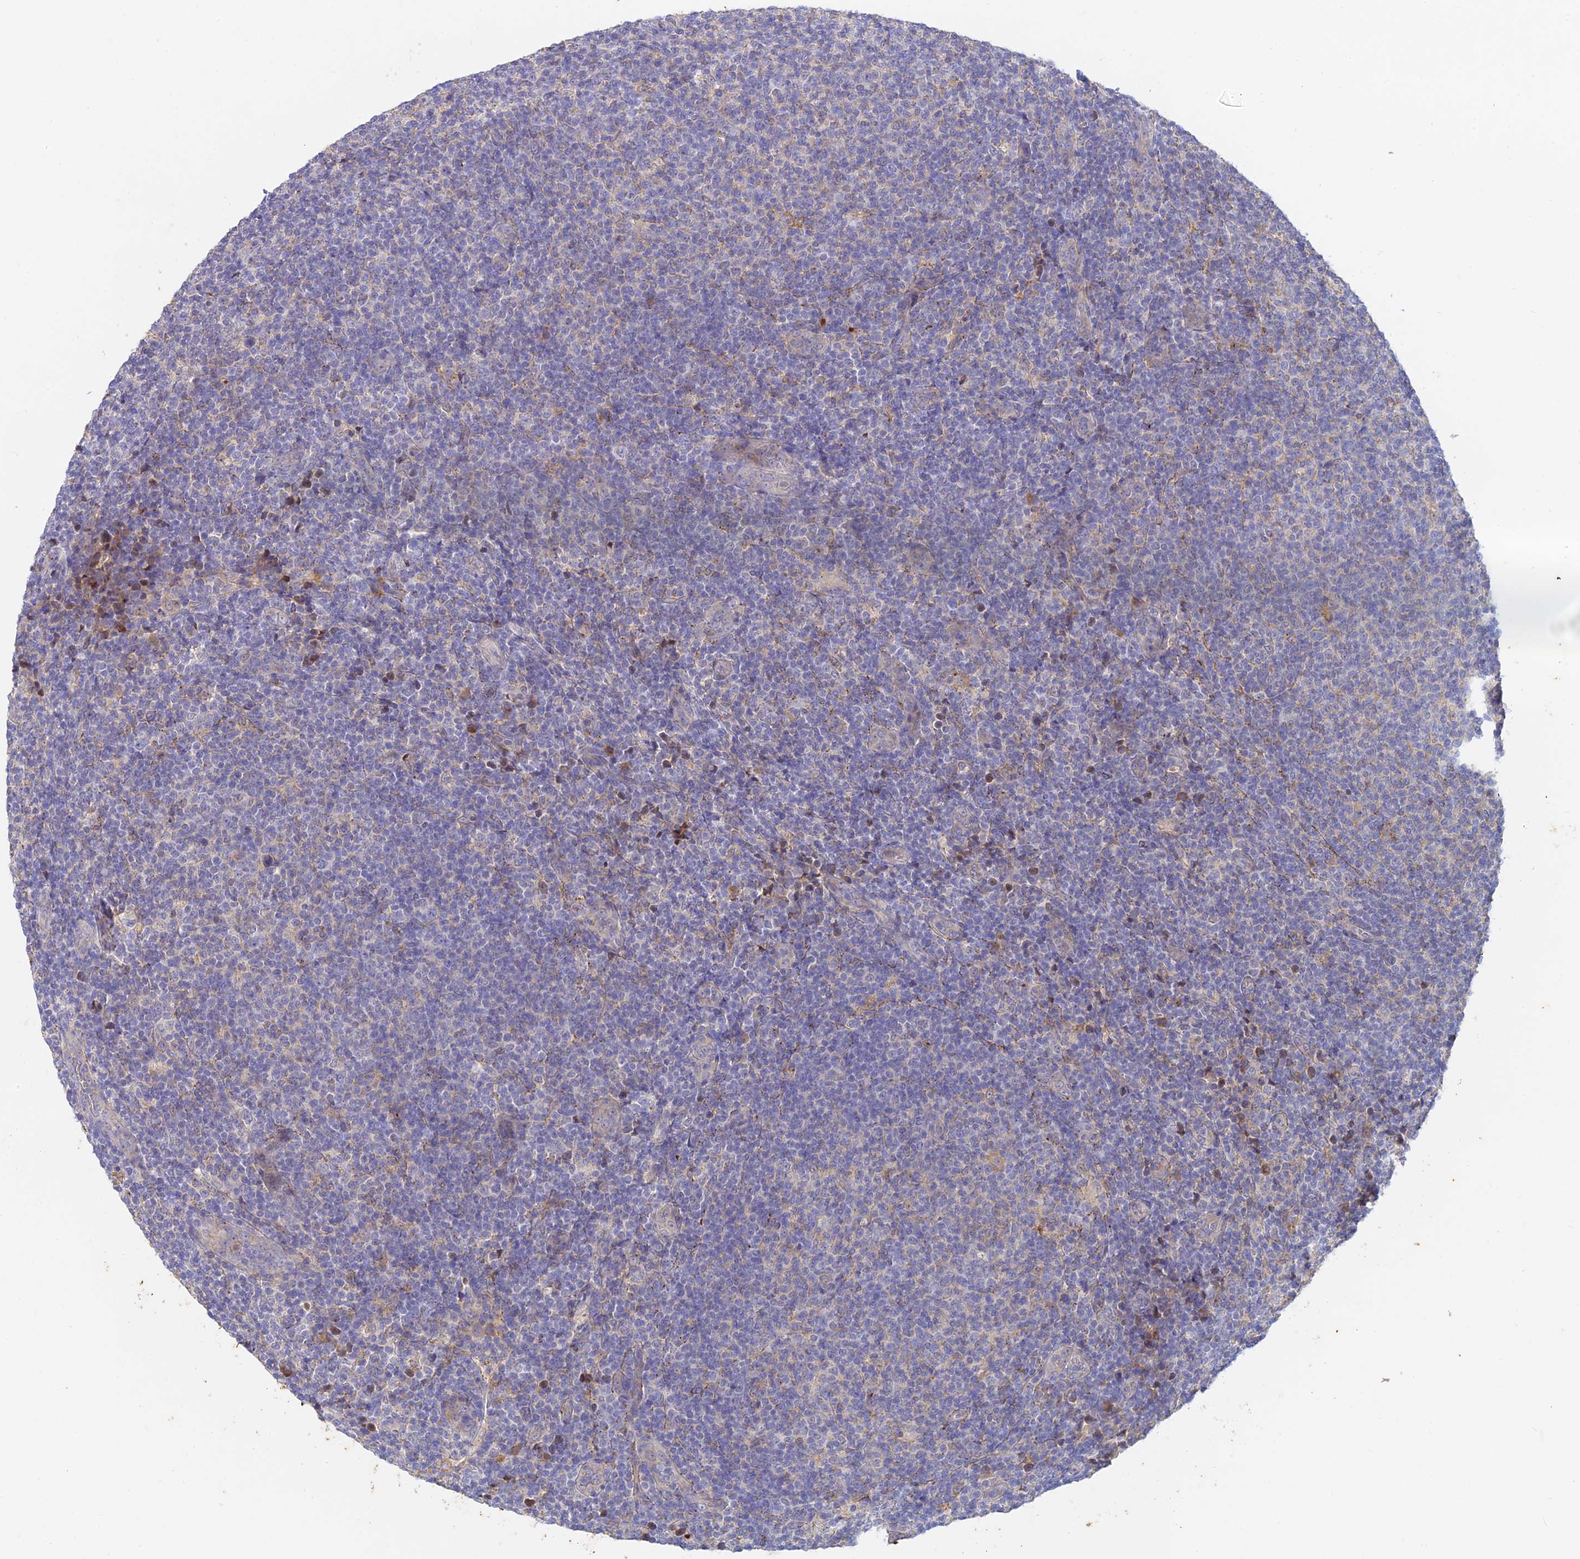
{"staining": {"intensity": "negative", "quantity": "none", "location": "none"}, "tissue": "lymphoma", "cell_type": "Tumor cells", "image_type": "cancer", "snomed": [{"axis": "morphology", "description": "Malignant lymphoma, non-Hodgkin's type, Low grade"}, {"axis": "topography", "description": "Lymph node"}], "caption": "Immunohistochemical staining of low-grade malignant lymphoma, non-Hodgkin's type shows no significant staining in tumor cells. Nuclei are stained in blue.", "gene": "ACSM5", "patient": {"sex": "male", "age": 66}}